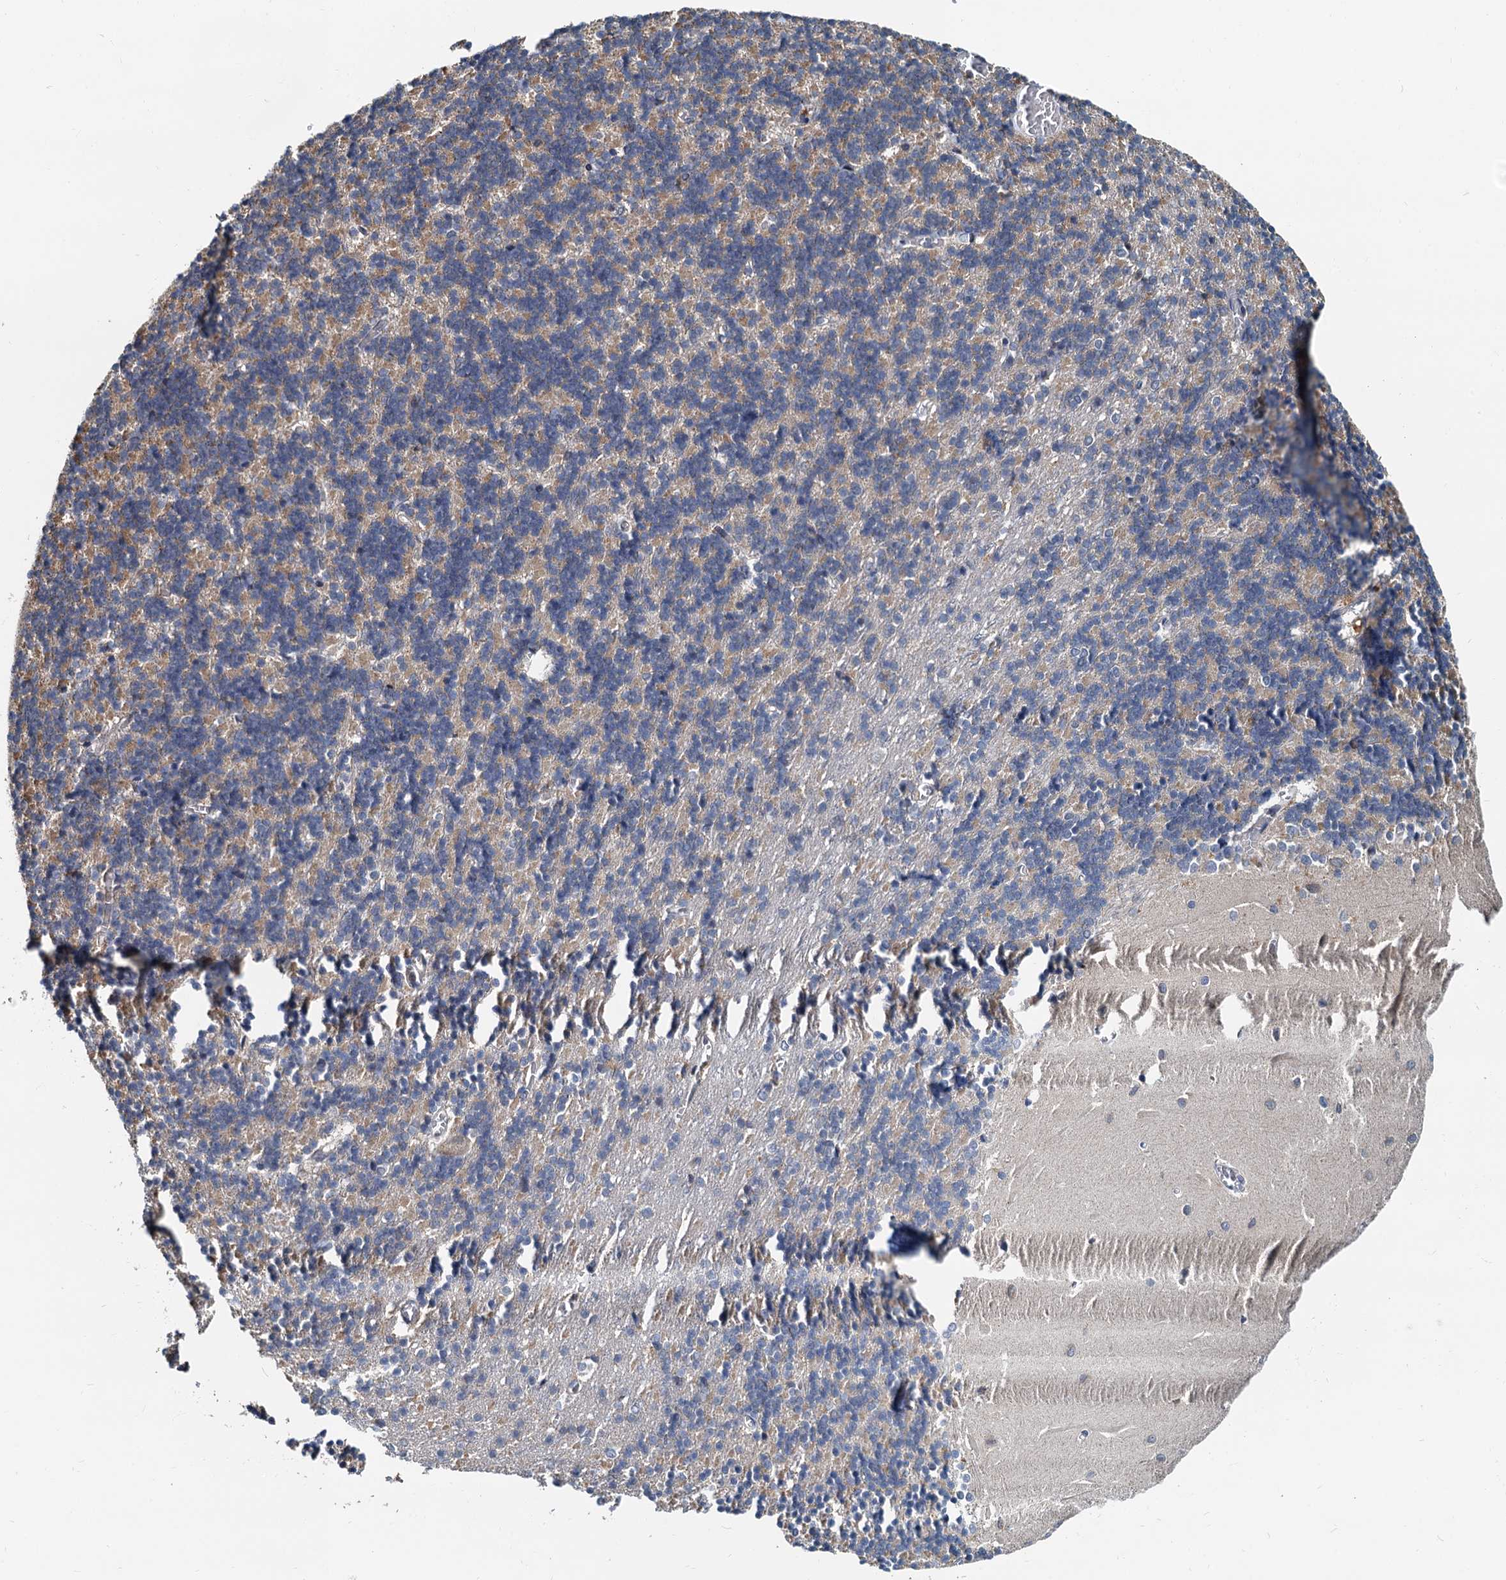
{"staining": {"intensity": "weak", "quantity": "25%-75%", "location": "cytoplasmic/membranous"}, "tissue": "cerebellum", "cell_type": "Cells in granular layer", "image_type": "normal", "snomed": [{"axis": "morphology", "description": "Normal tissue, NOS"}, {"axis": "topography", "description": "Cerebellum"}], "caption": "A histopathology image of human cerebellum stained for a protein reveals weak cytoplasmic/membranous brown staining in cells in granular layer. (DAB (3,3'-diaminobenzidine) IHC, brown staining for protein, blue staining for nuclei).", "gene": "MCMBP", "patient": {"sex": "male", "age": 37}}